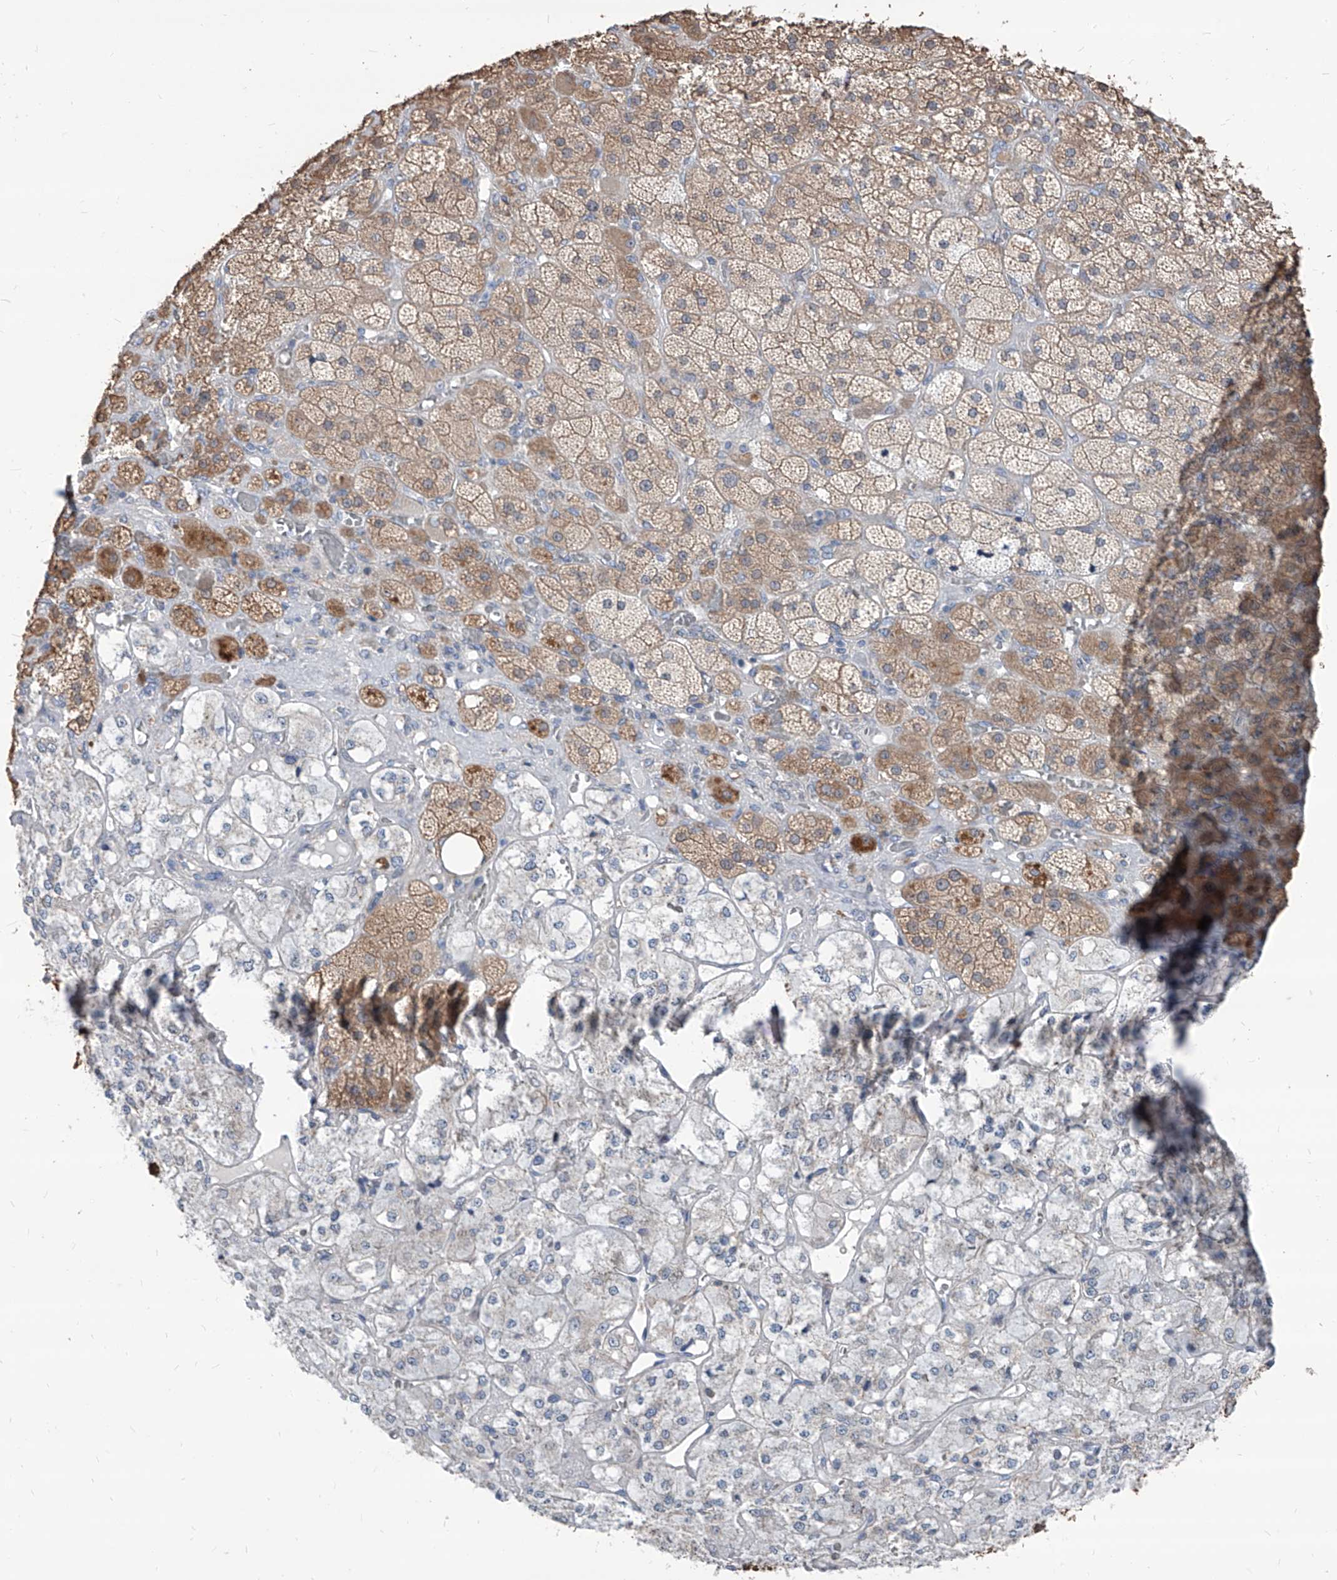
{"staining": {"intensity": "moderate", "quantity": "25%-75%", "location": "cytoplasmic/membranous"}, "tissue": "adrenal gland", "cell_type": "Glandular cells", "image_type": "normal", "snomed": [{"axis": "morphology", "description": "Normal tissue, NOS"}, {"axis": "topography", "description": "Adrenal gland"}], "caption": "Benign adrenal gland demonstrates moderate cytoplasmic/membranous expression in about 25%-75% of glandular cells.", "gene": "AGPS", "patient": {"sex": "male", "age": 57}}